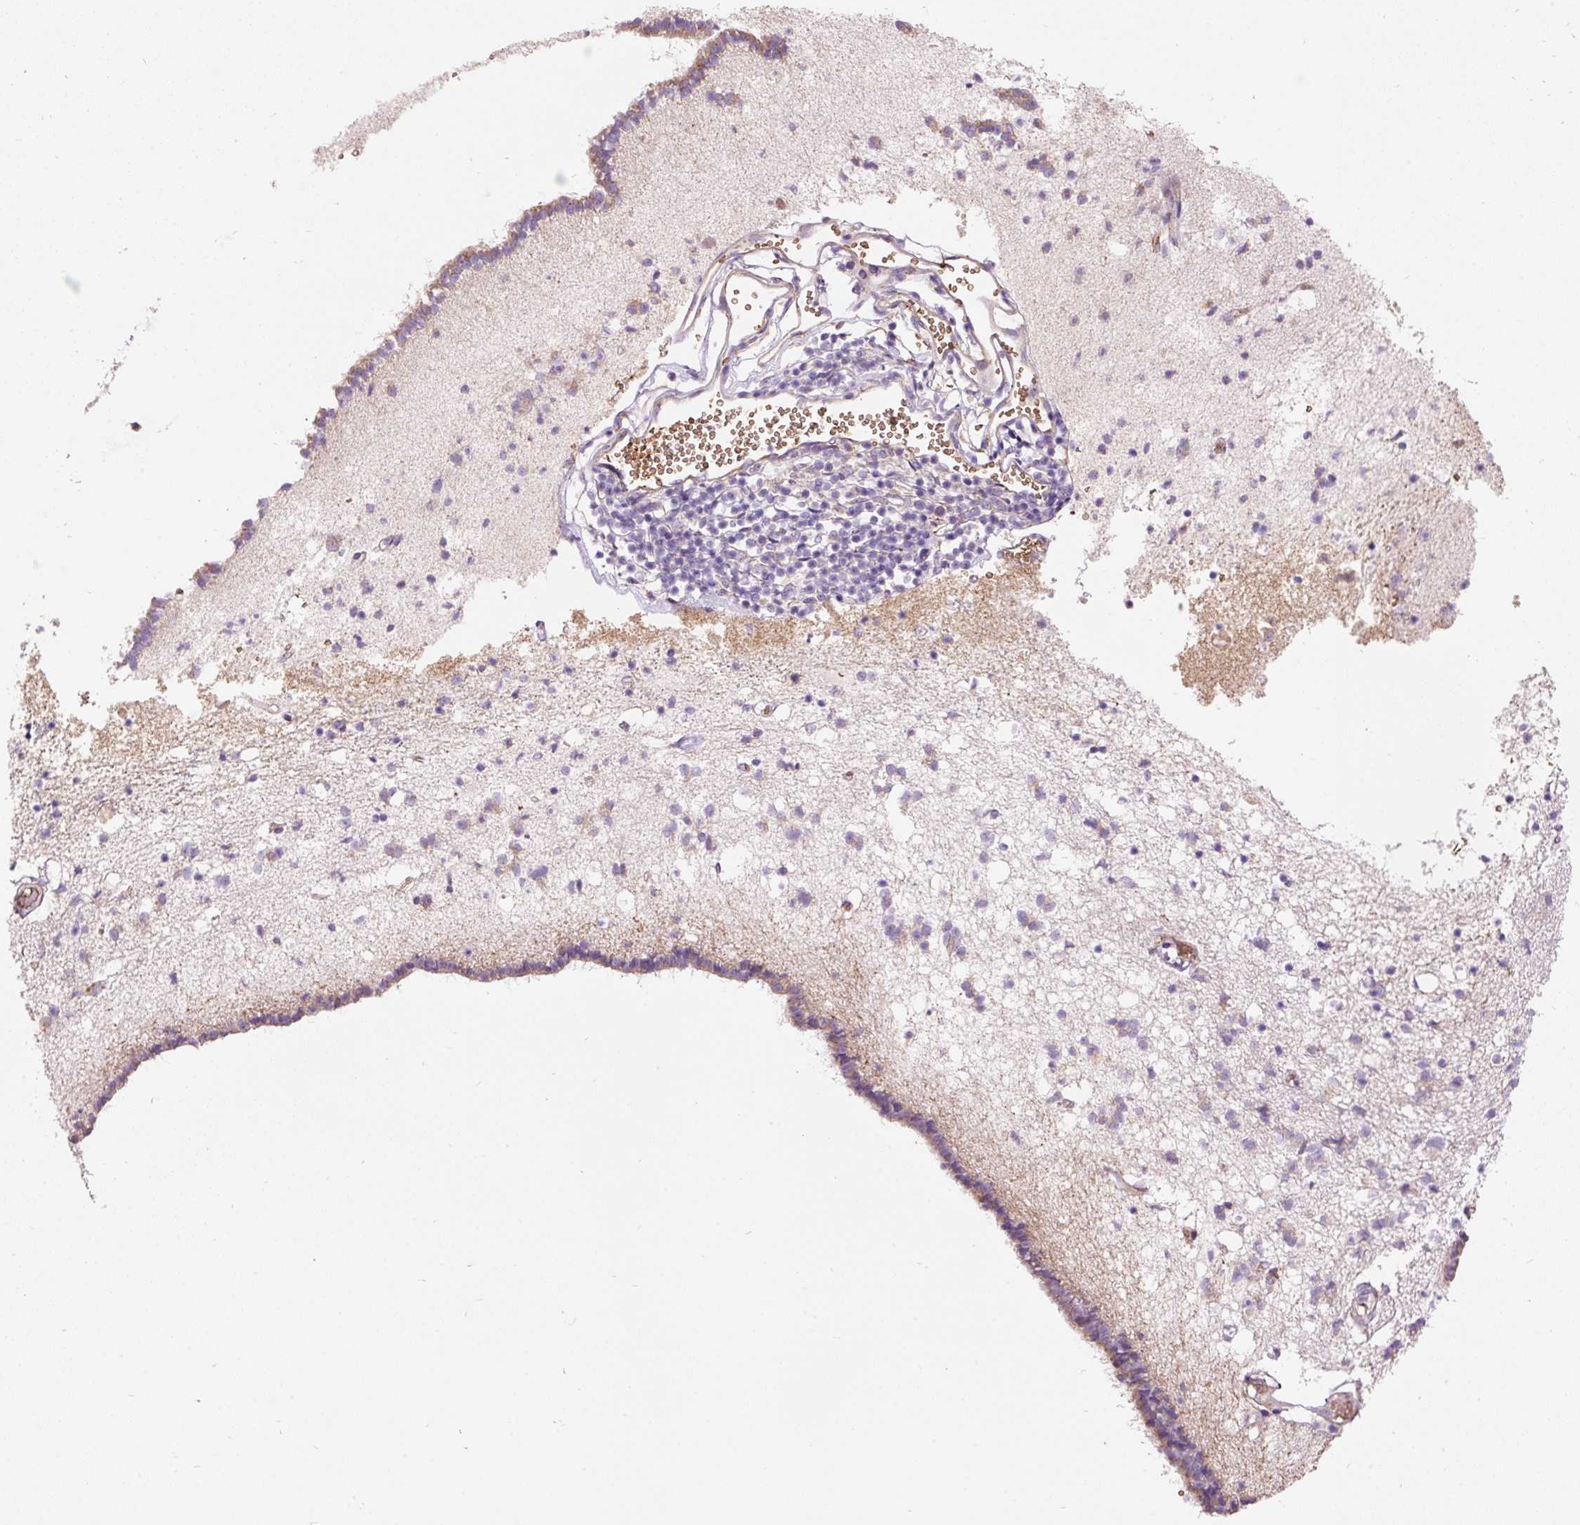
{"staining": {"intensity": "weak", "quantity": "<25%", "location": "cytoplasmic/membranous"}, "tissue": "caudate", "cell_type": "Glial cells", "image_type": "normal", "snomed": [{"axis": "morphology", "description": "Normal tissue, NOS"}, {"axis": "topography", "description": "Lateral ventricle wall"}], "caption": "Immunohistochemistry of unremarkable caudate demonstrates no staining in glial cells.", "gene": "PRRC2A", "patient": {"sex": "male", "age": 58}}